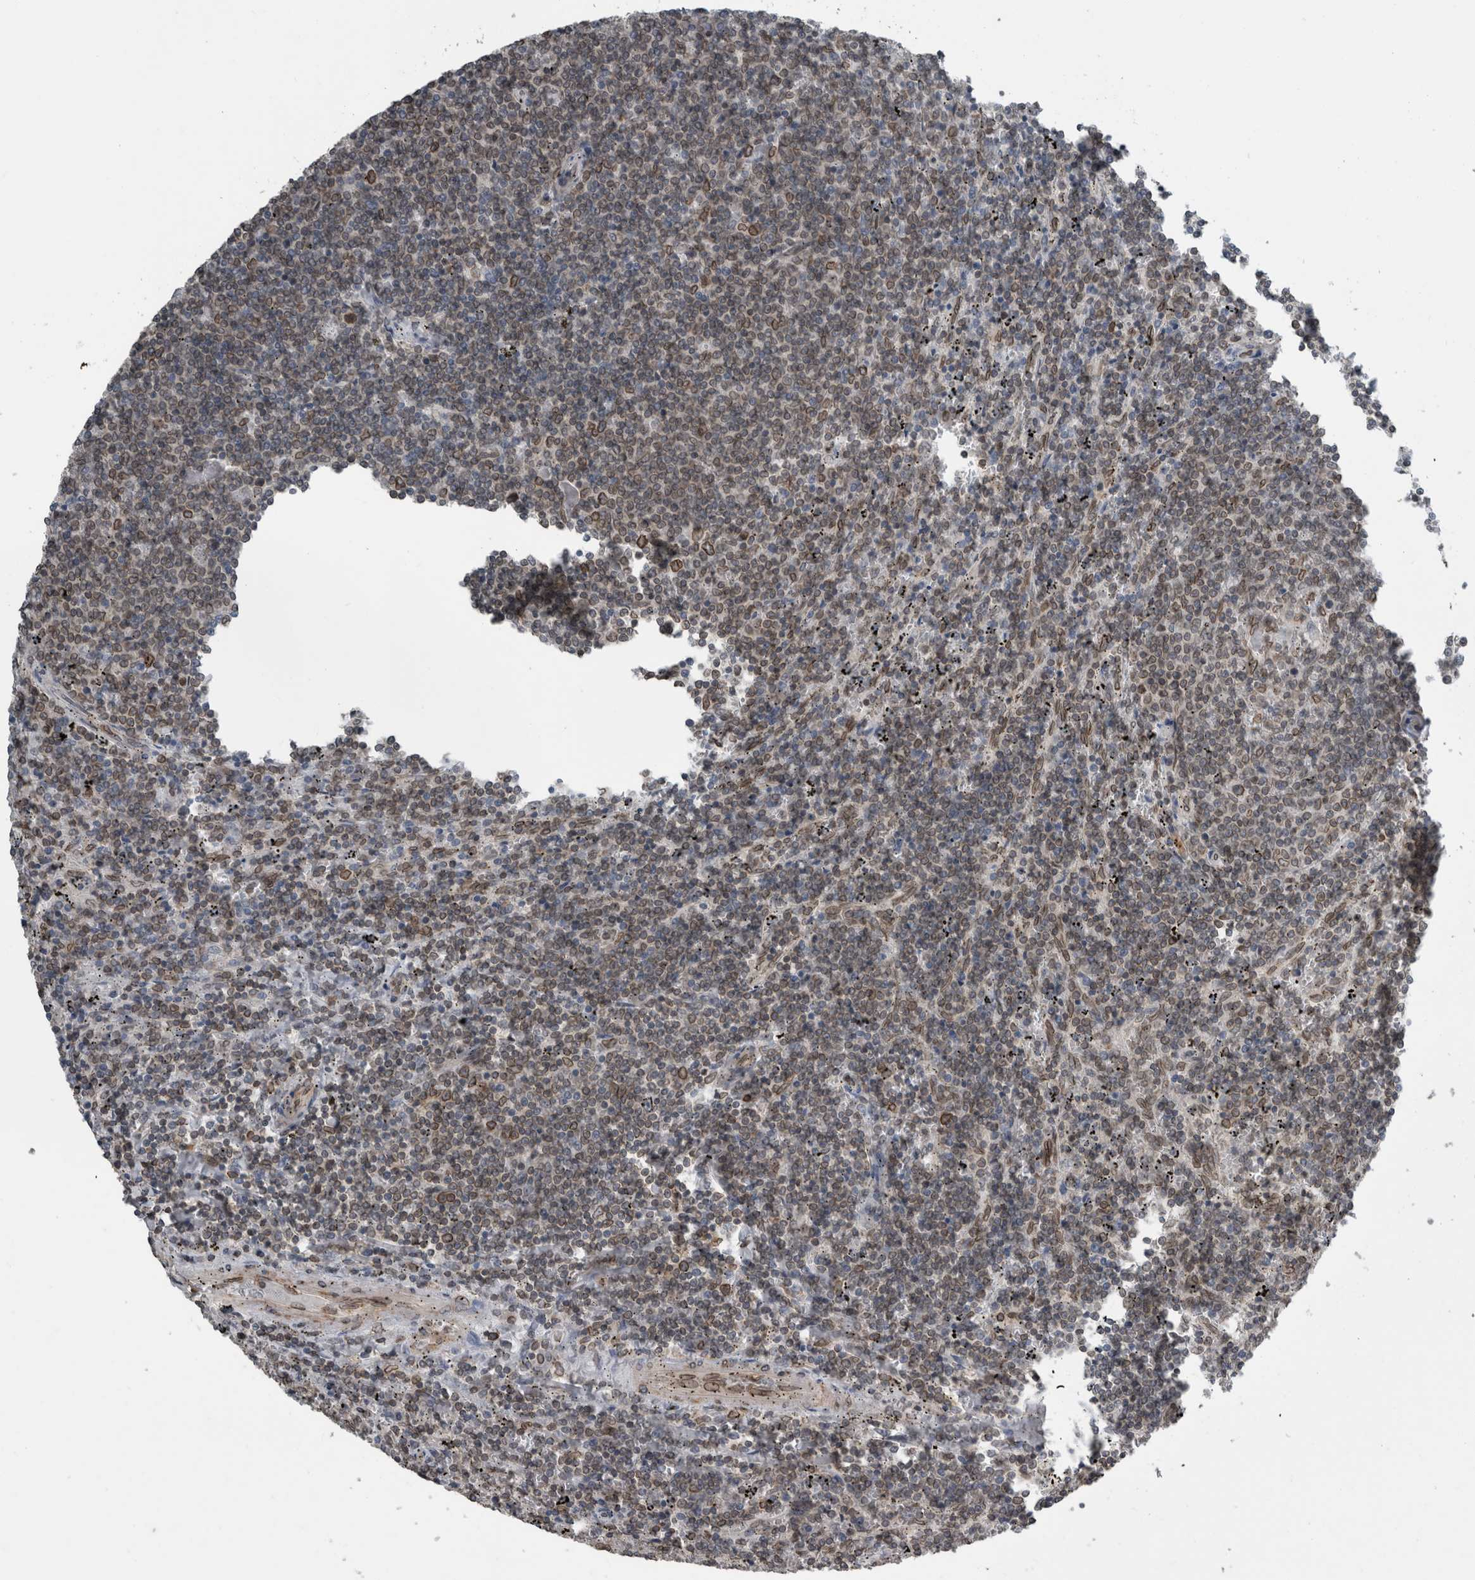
{"staining": {"intensity": "moderate", "quantity": "25%-75%", "location": "cytoplasmic/membranous,nuclear"}, "tissue": "lymphoma", "cell_type": "Tumor cells", "image_type": "cancer", "snomed": [{"axis": "morphology", "description": "Malignant lymphoma, non-Hodgkin's type, Low grade"}, {"axis": "topography", "description": "Spleen"}], "caption": "The histopathology image reveals a brown stain indicating the presence of a protein in the cytoplasmic/membranous and nuclear of tumor cells in lymphoma.", "gene": "RANBP2", "patient": {"sex": "female", "age": 50}}